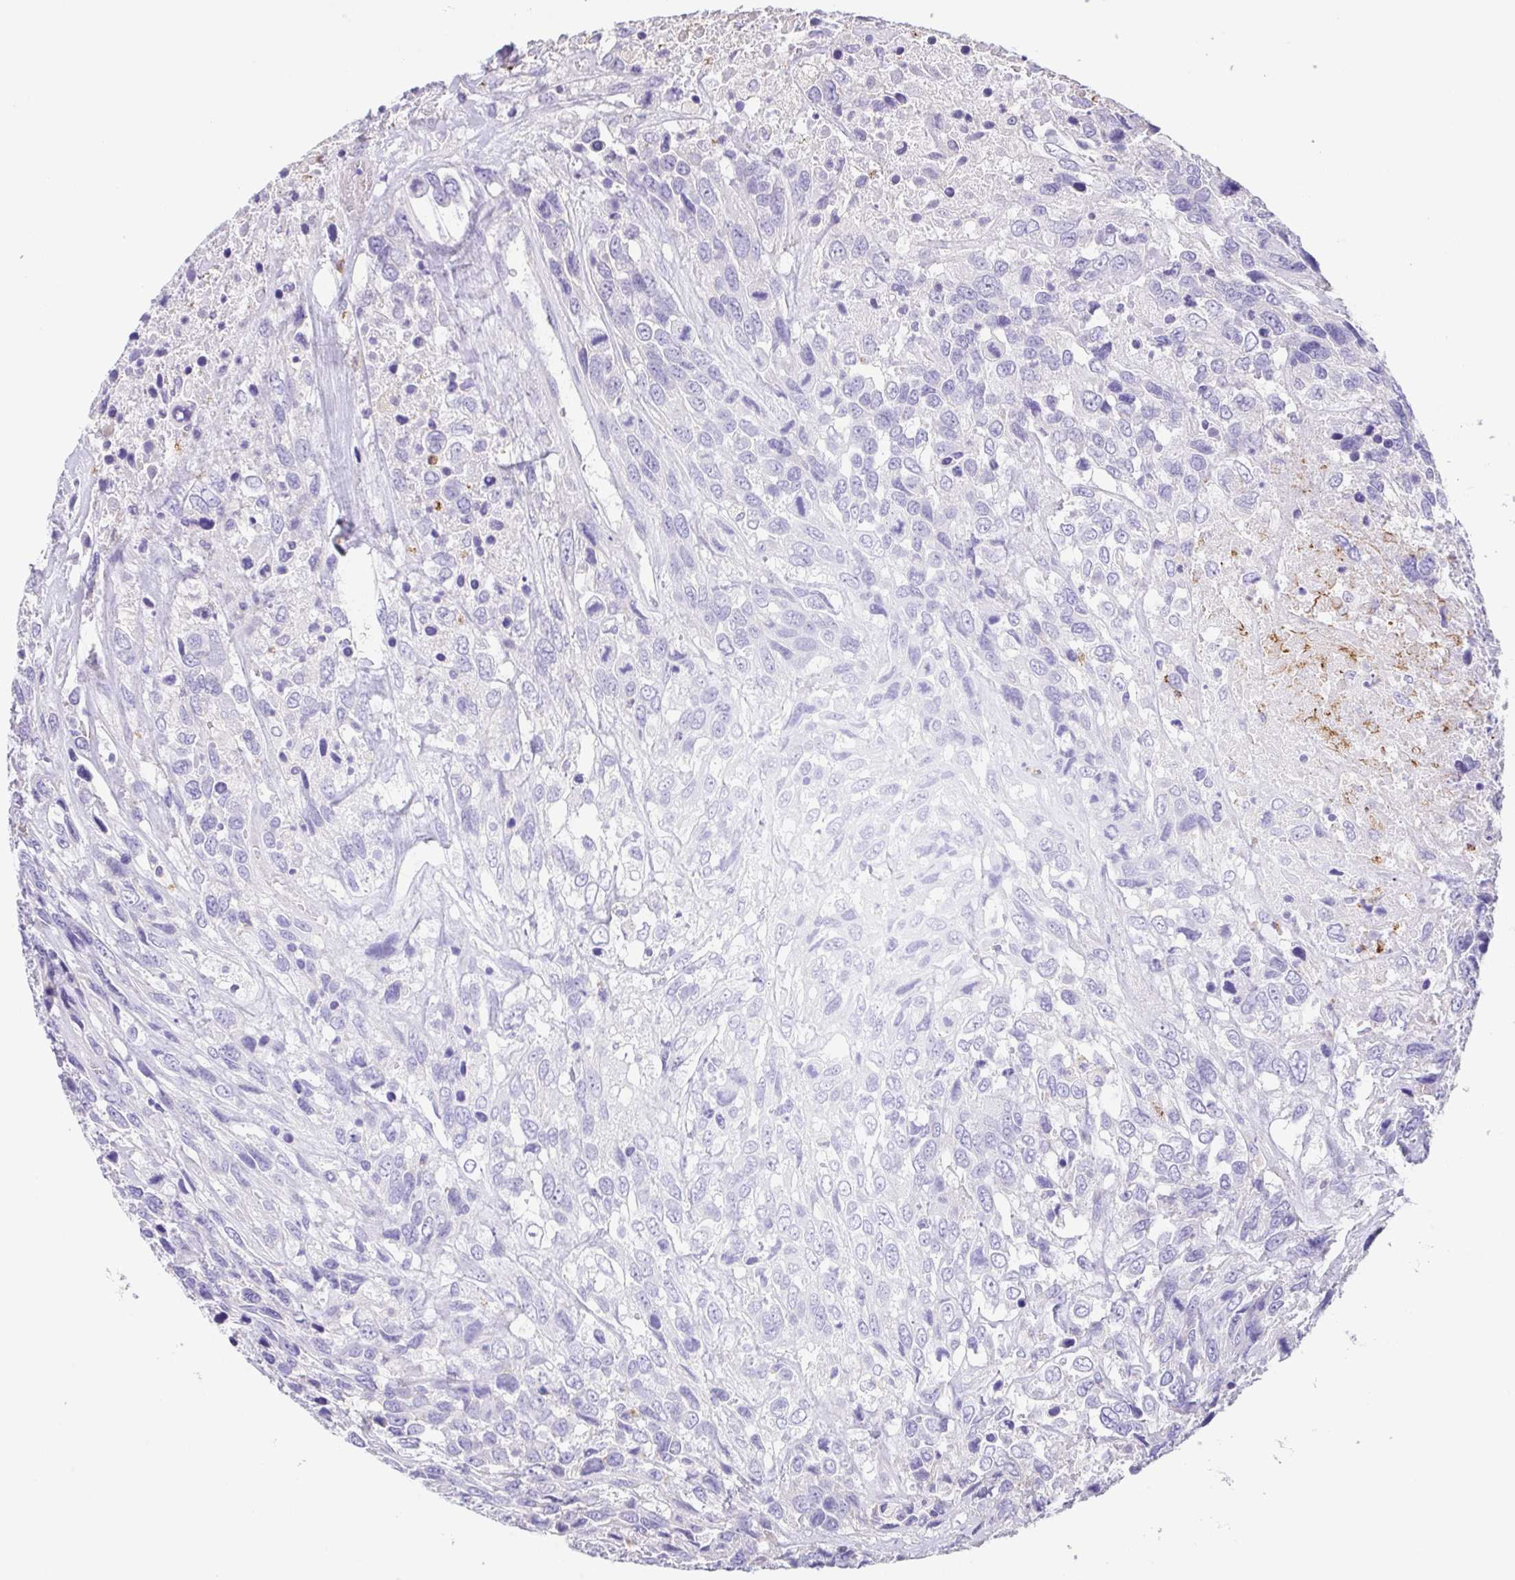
{"staining": {"intensity": "negative", "quantity": "none", "location": "none"}, "tissue": "urothelial cancer", "cell_type": "Tumor cells", "image_type": "cancer", "snomed": [{"axis": "morphology", "description": "Urothelial carcinoma, High grade"}, {"axis": "topography", "description": "Urinary bladder"}], "caption": "Tumor cells are negative for protein expression in human urothelial cancer.", "gene": "ARPP21", "patient": {"sex": "female", "age": 70}}